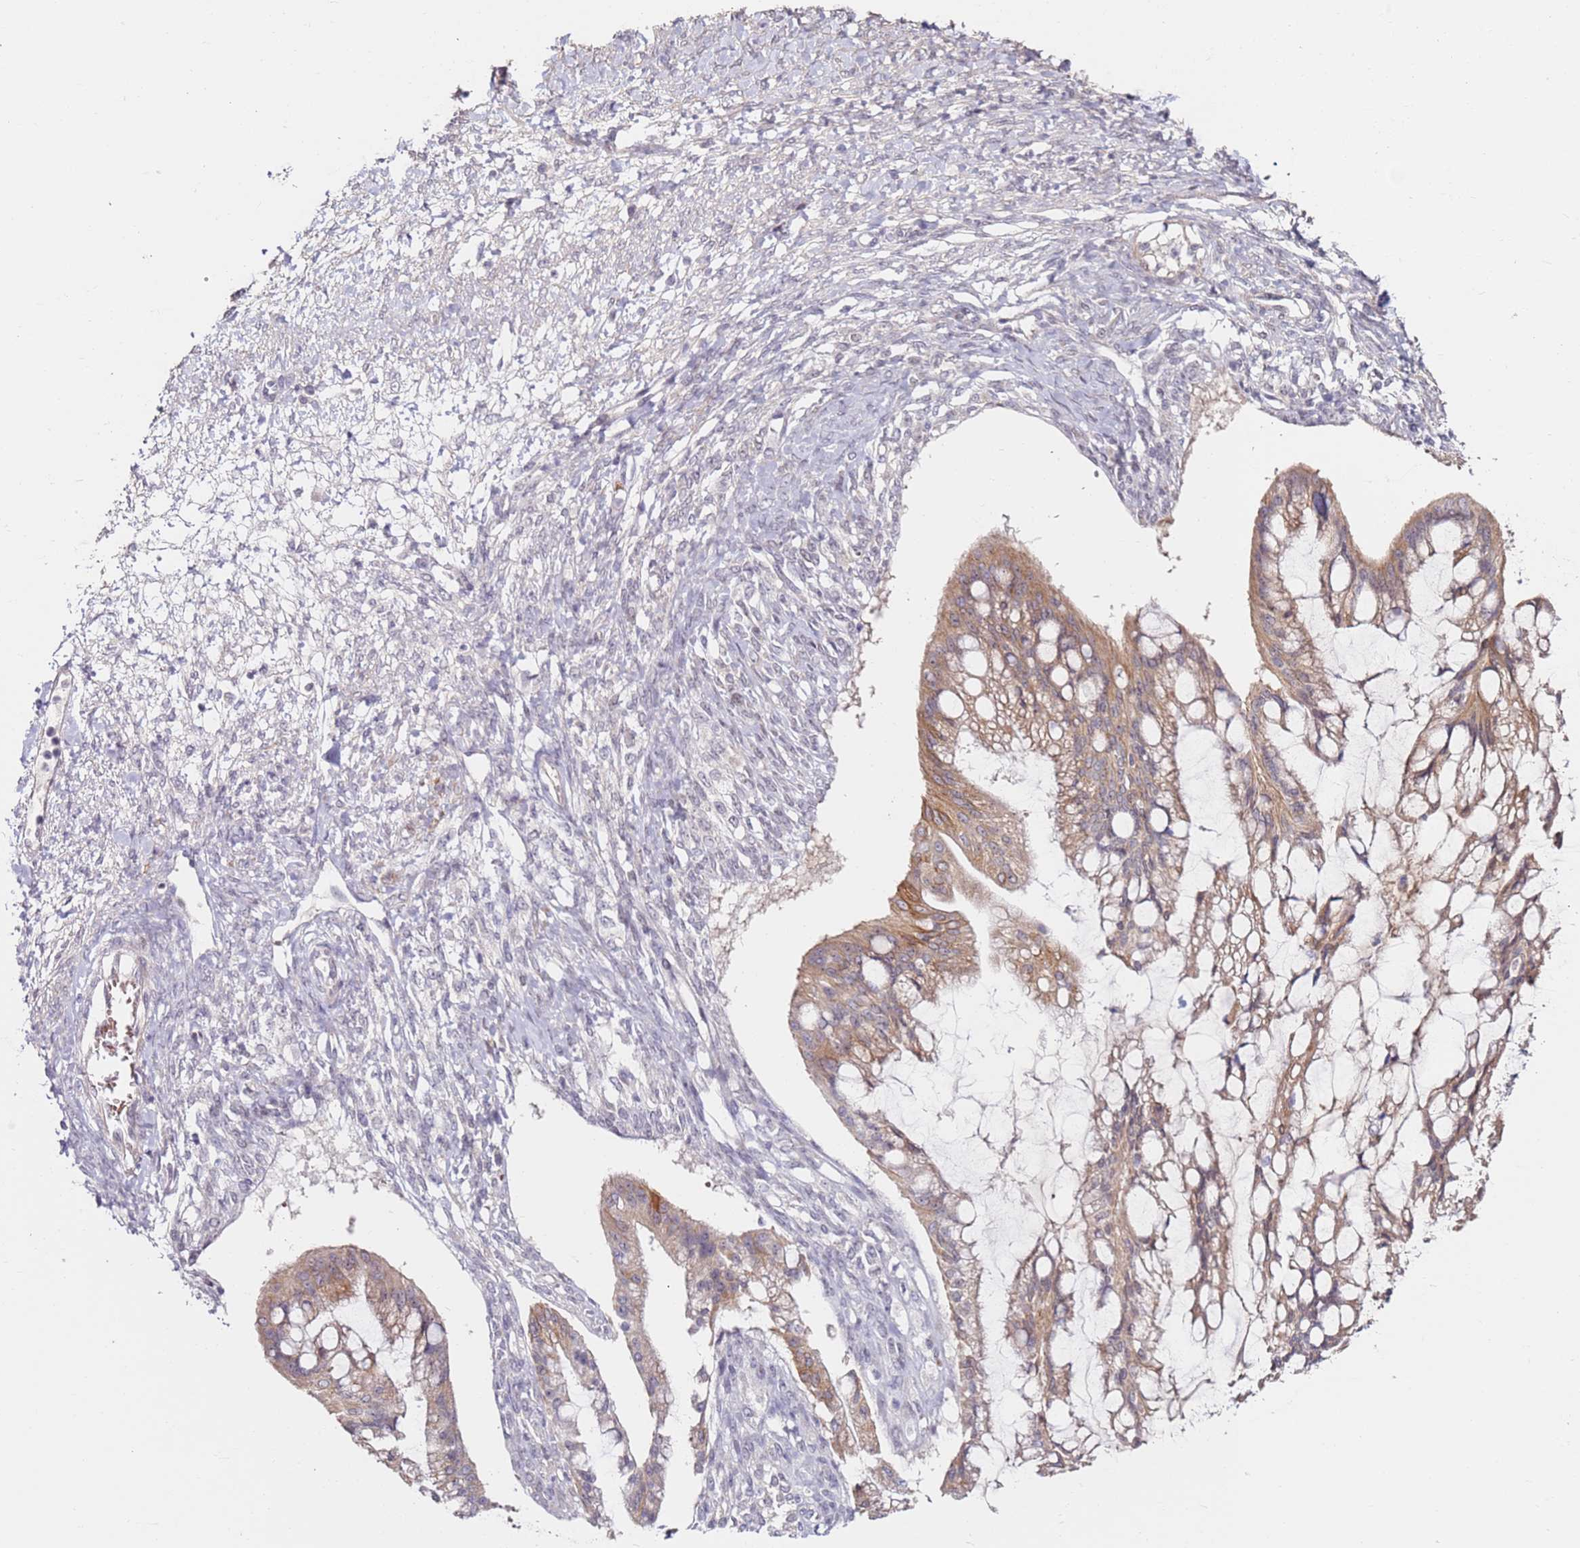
{"staining": {"intensity": "moderate", "quantity": "25%-75%", "location": "cytoplasmic/membranous"}, "tissue": "ovarian cancer", "cell_type": "Tumor cells", "image_type": "cancer", "snomed": [{"axis": "morphology", "description": "Cystadenocarcinoma, mucinous, NOS"}, {"axis": "topography", "description": "Ovary"}], "caption": "Ovarian mucinous cystadenocarcinoma stained with IHC reveals moderate cytoplasmic/membranous staining in about 25%-75% of tumor cells. (DAB (3,3'-diaminobenzidine) = brown stain, brightfield microscopy at high magnification).", "gene": "RARS2", "patient": {"sex": "female", "age": 73}}